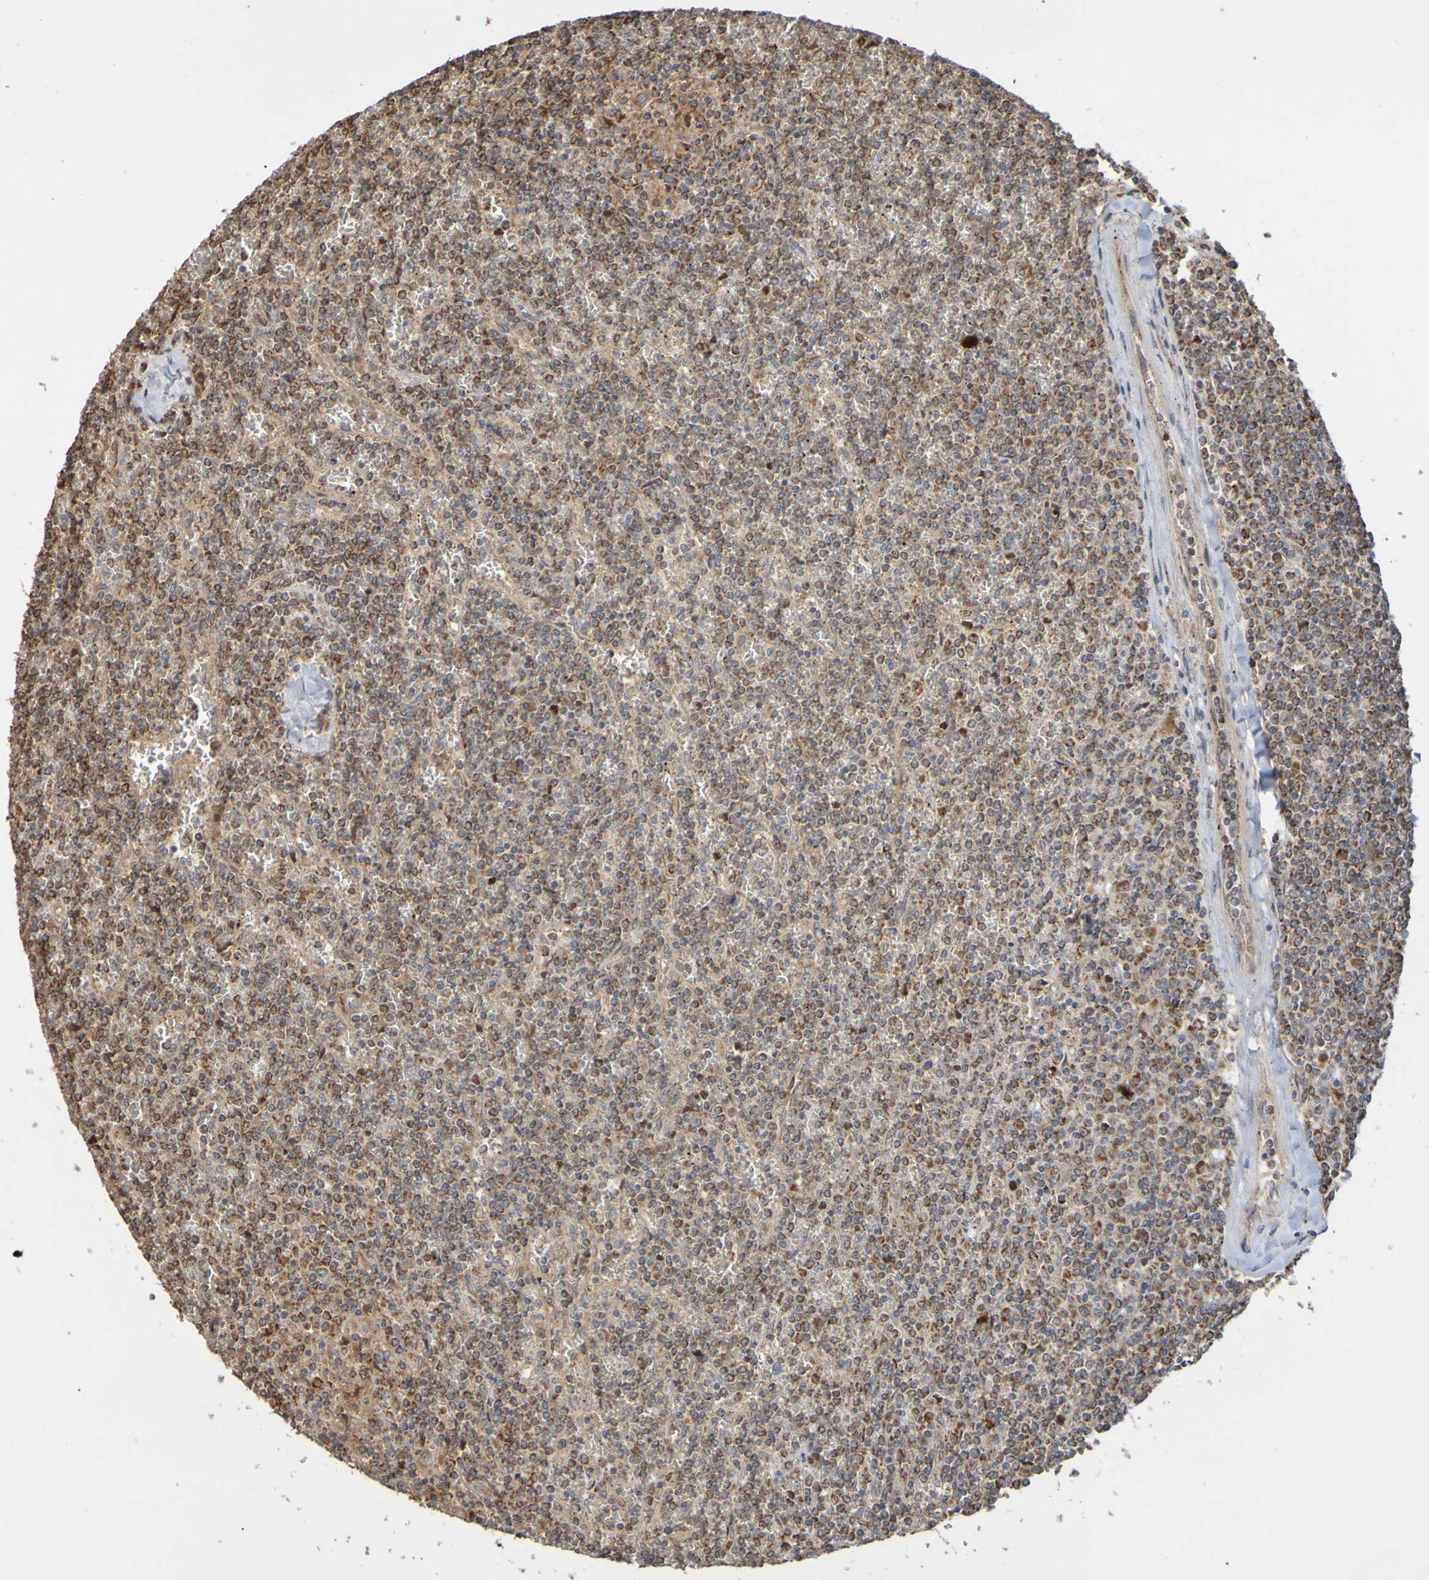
{"staining": {"intensity": "moderate", "quantity": ">75%", "location": "cytoplasmic/membranous"}, "tissue": "lymphoma", "cell_type": "Tumor cells", "image_type": "cancer", "snomed": [{"axis": "morphology", "description": "Malignant lymphoma, non-Hodgkin's type, Low grade"}, {"axis": "topography", "description": "Spleen"}], "caption": "DAB (3,3'-diaminobenzidine) immunohistochemical staining of low-grade malignant lymphoma, non-Hodgkin's type demonstrates moderate cytoplasmic/membranous protein positivity in approximately >75% of tumor cells. Nuclei are stained in blue.", "gene": "TMBIM1", "patient": {"sex": "female", "age": 19}}